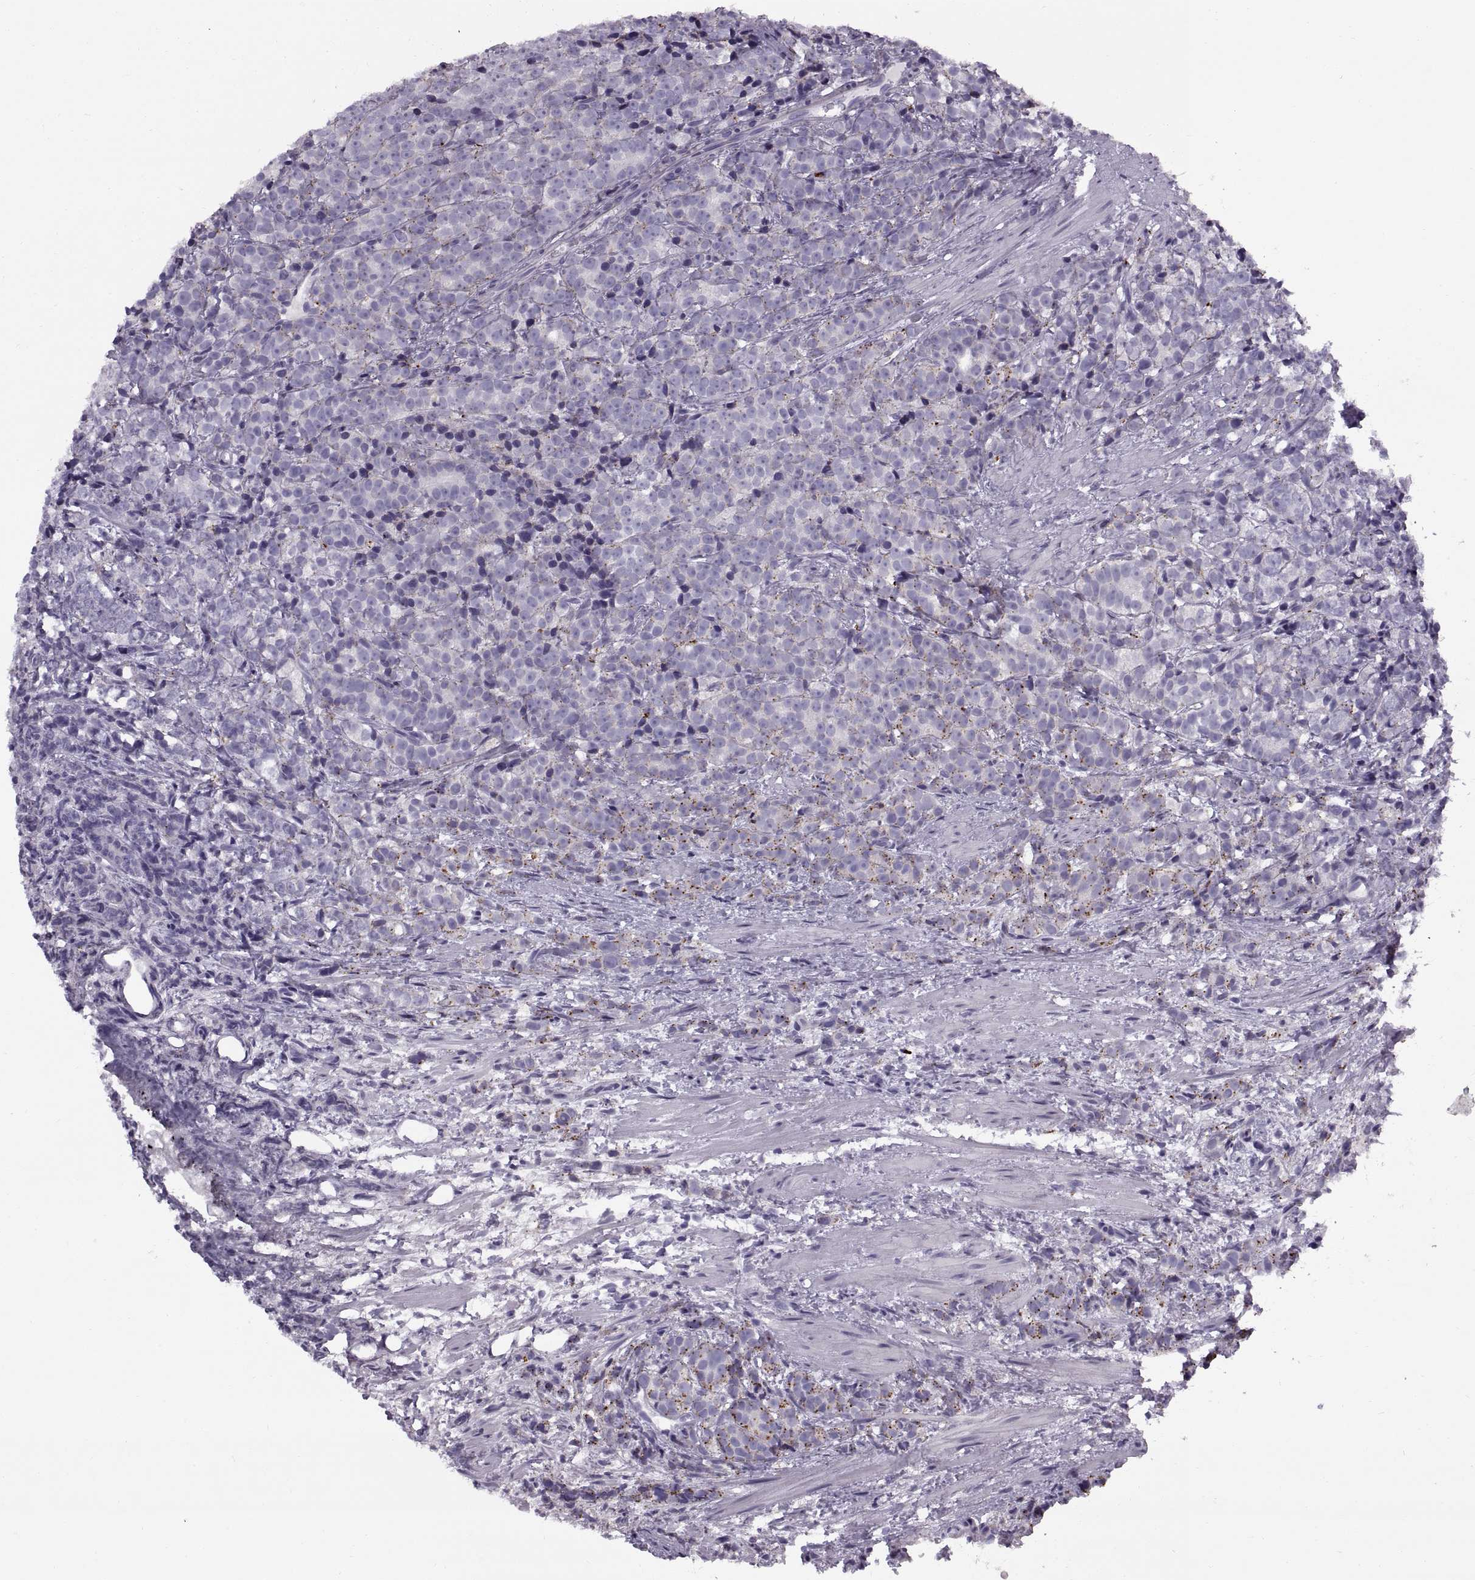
{"staining": {"intensity": "negative", "quantity": "none", "location": "none"}, "tissue": "prostate cancer", "cell_type": "Tumor cells", "image_type": "cancer", "snomed": [{"axis": "morphology", "description": "Adenocarcinoma, High grade"}, {"axis": "topography", "description": "Prostate"}], "caption": "IHC of prostate cancer exhibits no expression in tumor cells. The staining is performed using DAB brown chromogen with nuclei counter-stained in using hematoxylin.", "gene": "CALCR", "patient": {"sex": "male", "age": 53}}